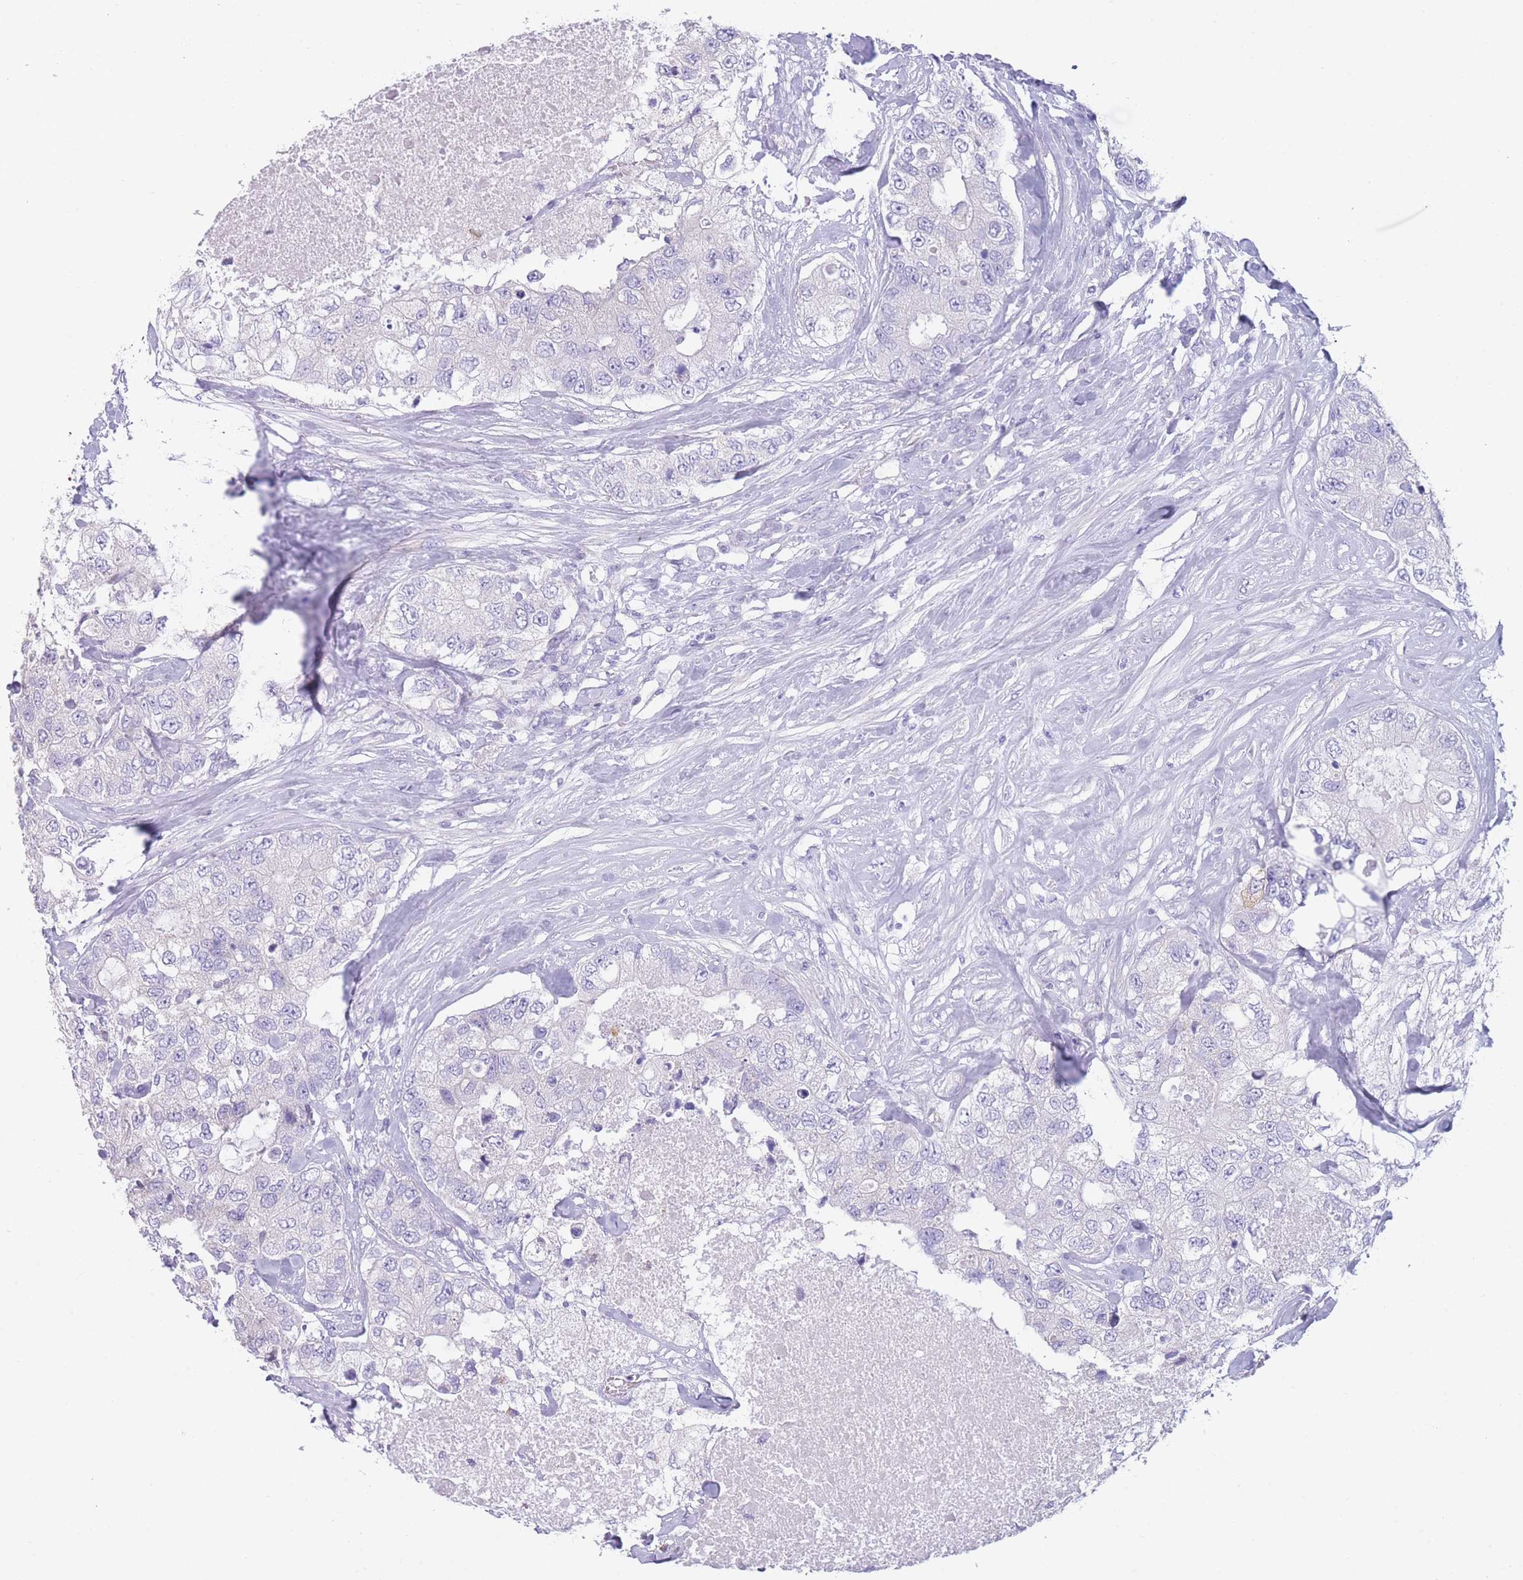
{"staining": {"intensity": "negative", "quantity": "none", "location": "none"}, "tissue": "breast cancer", "cell_type": "Tumor cells", "image_type": "cancer", "snomed": [{"axis": "morphology", "description": "Duct carcinoma"}, {"axis": "topography", "description": "Breast"}], "caption": "Immunohistochemical staining of breast cancer (intraductal carcinoma) exhibits no significant positivity in tumor cells. (Brightfield microscopy of DAB (3,3'-diaminobenzidine) IHC at high magnification).", "gene": "ZNF627", "patient": {"sex": "female", "age": 62}}